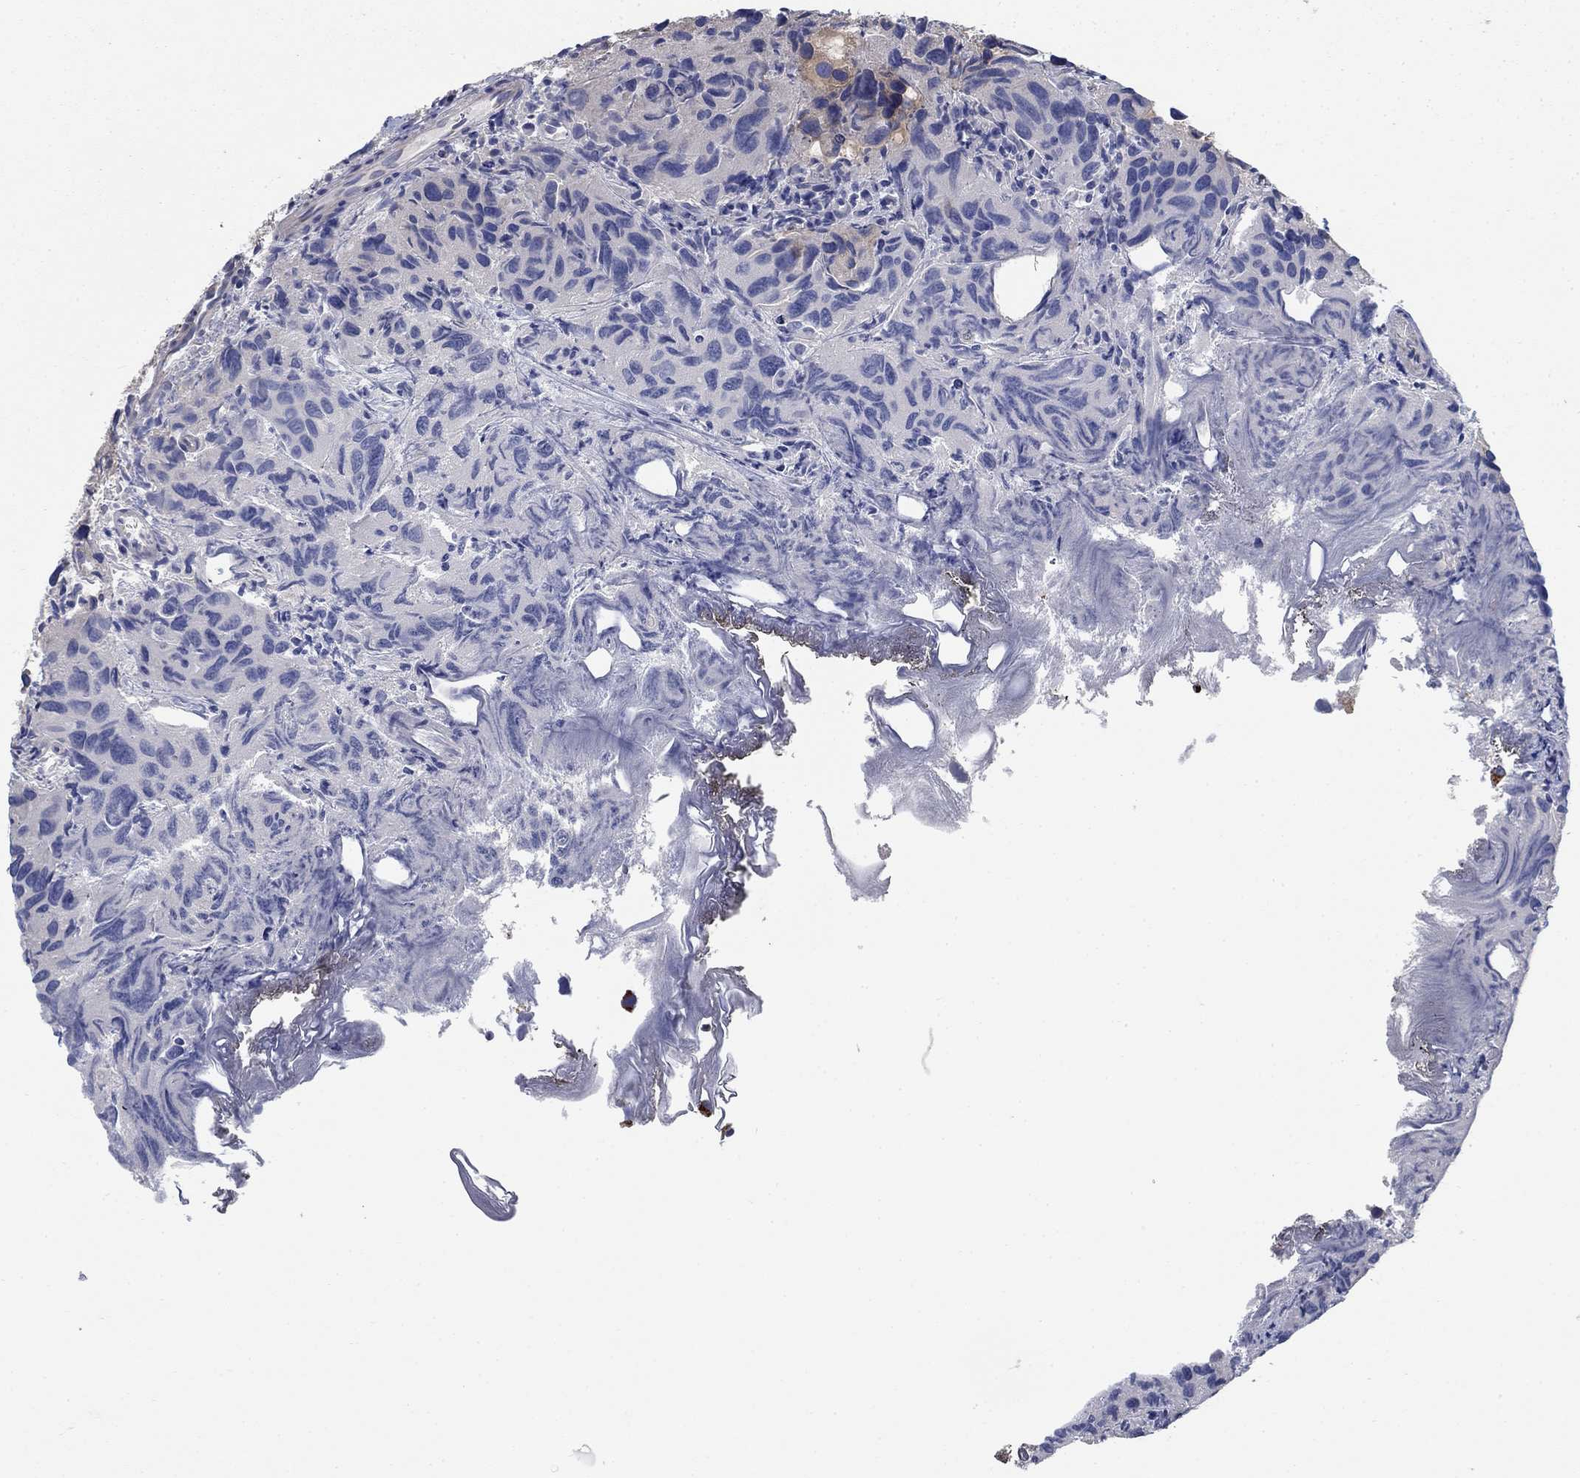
{"staining": {"intensity": "weak", "quantity": "<25%", "location": "cytoplasmic/membranous"}, "tissue": "urothelial cancer", "cell_type": "Tumor cells", "image_type": "cancer", "snomed": [{"axis": "morphology", "description": "Urothelial carcinoma, High grade"}, {"axis": "topography", "description": "Urinary bladder"}], "caption": "High power microscopy micrograph of an immunohistochemistry (IHC) photomicrograph of urothelial cancer, revealing no significant positivity in tumor cells. (DAB immunohistochemistry with hematoxylin counter stain).", "gene": "NME7", "patient": {"sex": "male", "age": 79}}